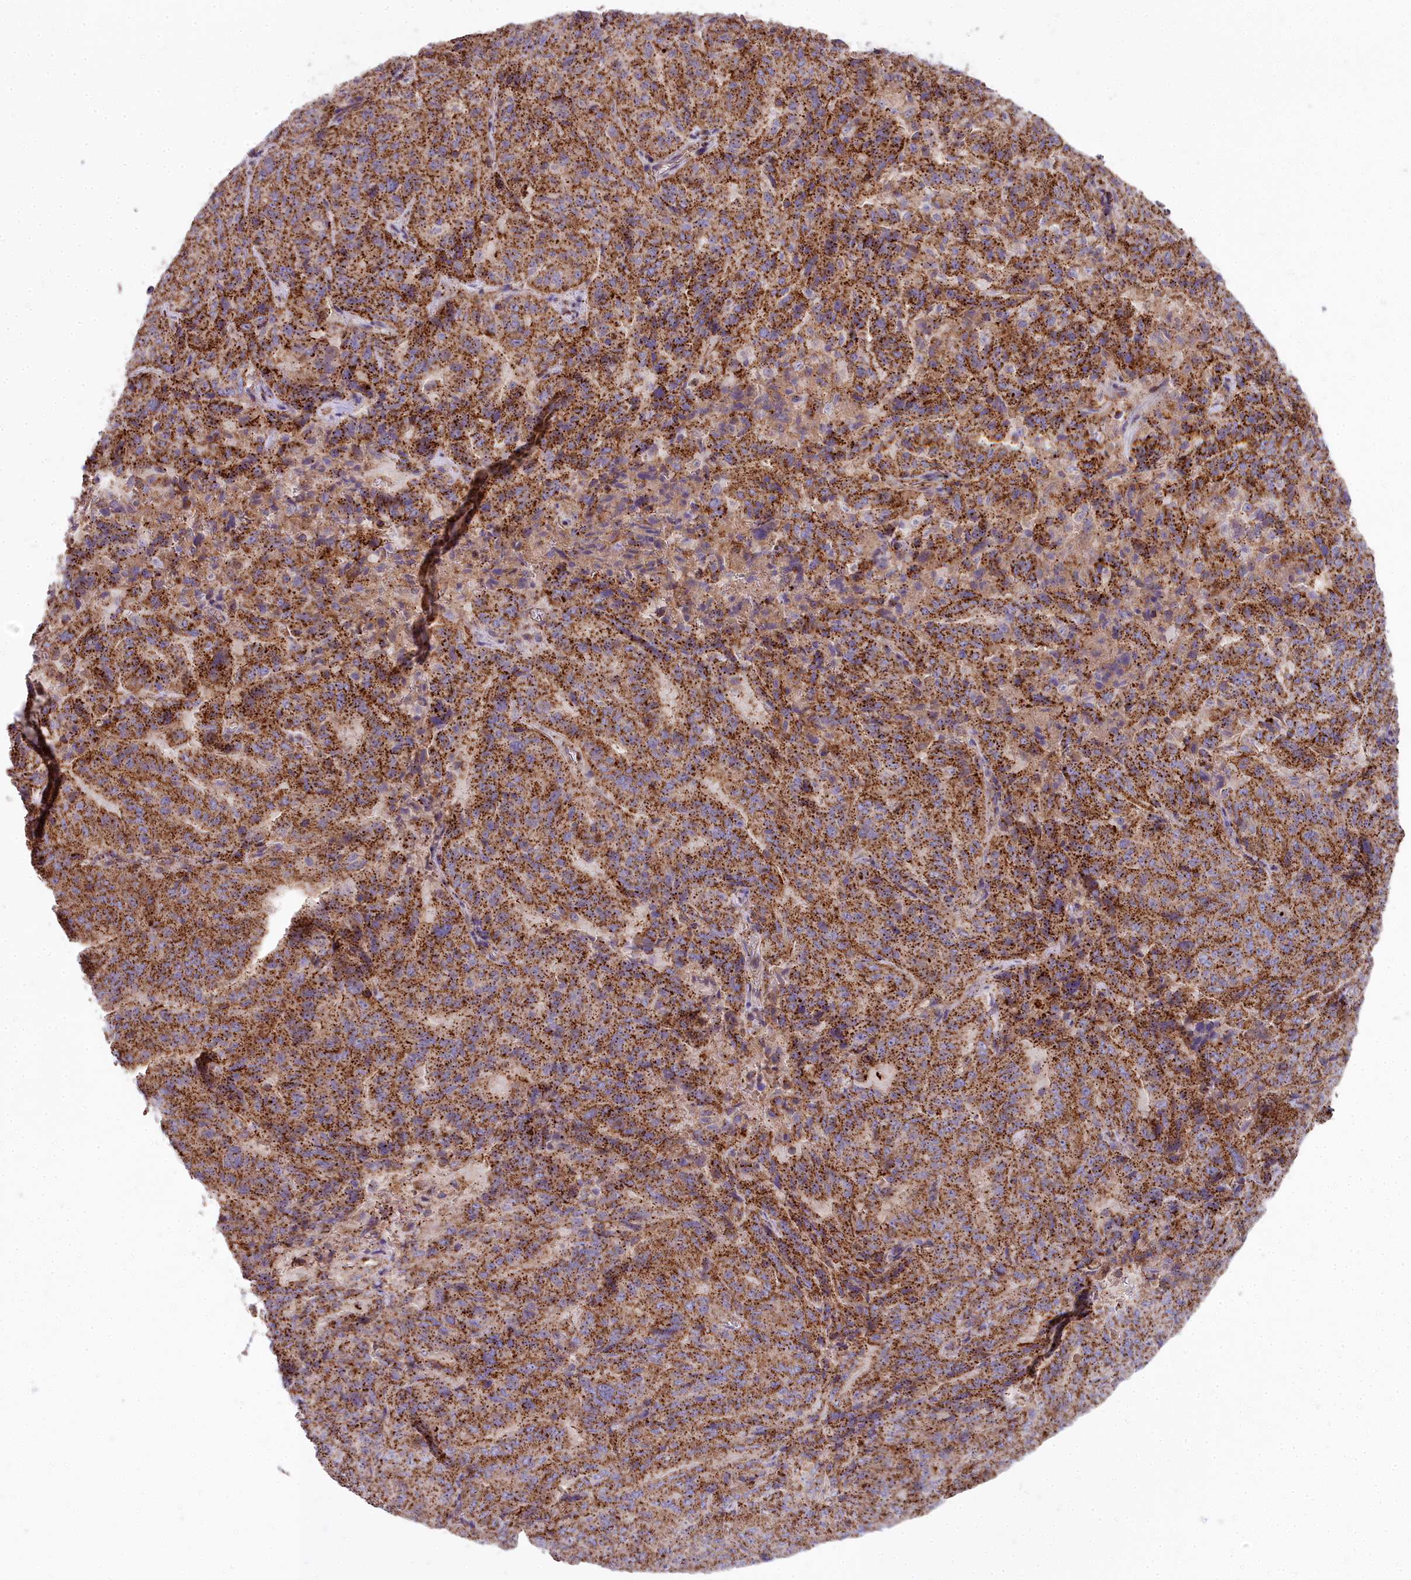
{"staining": {"intensity": "strong", "quantity": ">75%", "location": "cytoplasmic/membranous"}, "tissue": "pancreatic cancer", "cell_type": "Tumor cells", "image_type": "cancer", "snomed": [{"axis": "morphology", "description": "Adenocarcinoma, NOS"}, {"axis": "topography", "description": "Pancreas"}], "caption": "Pancreatic adenocarcinoma stained with a brown dye exhibits strong cytoplasmic/membranous positive positivity in approximately >75% of tumor cells.", "gene": "FRMPD1", "patient": {"sex": "male", "age": 63}}